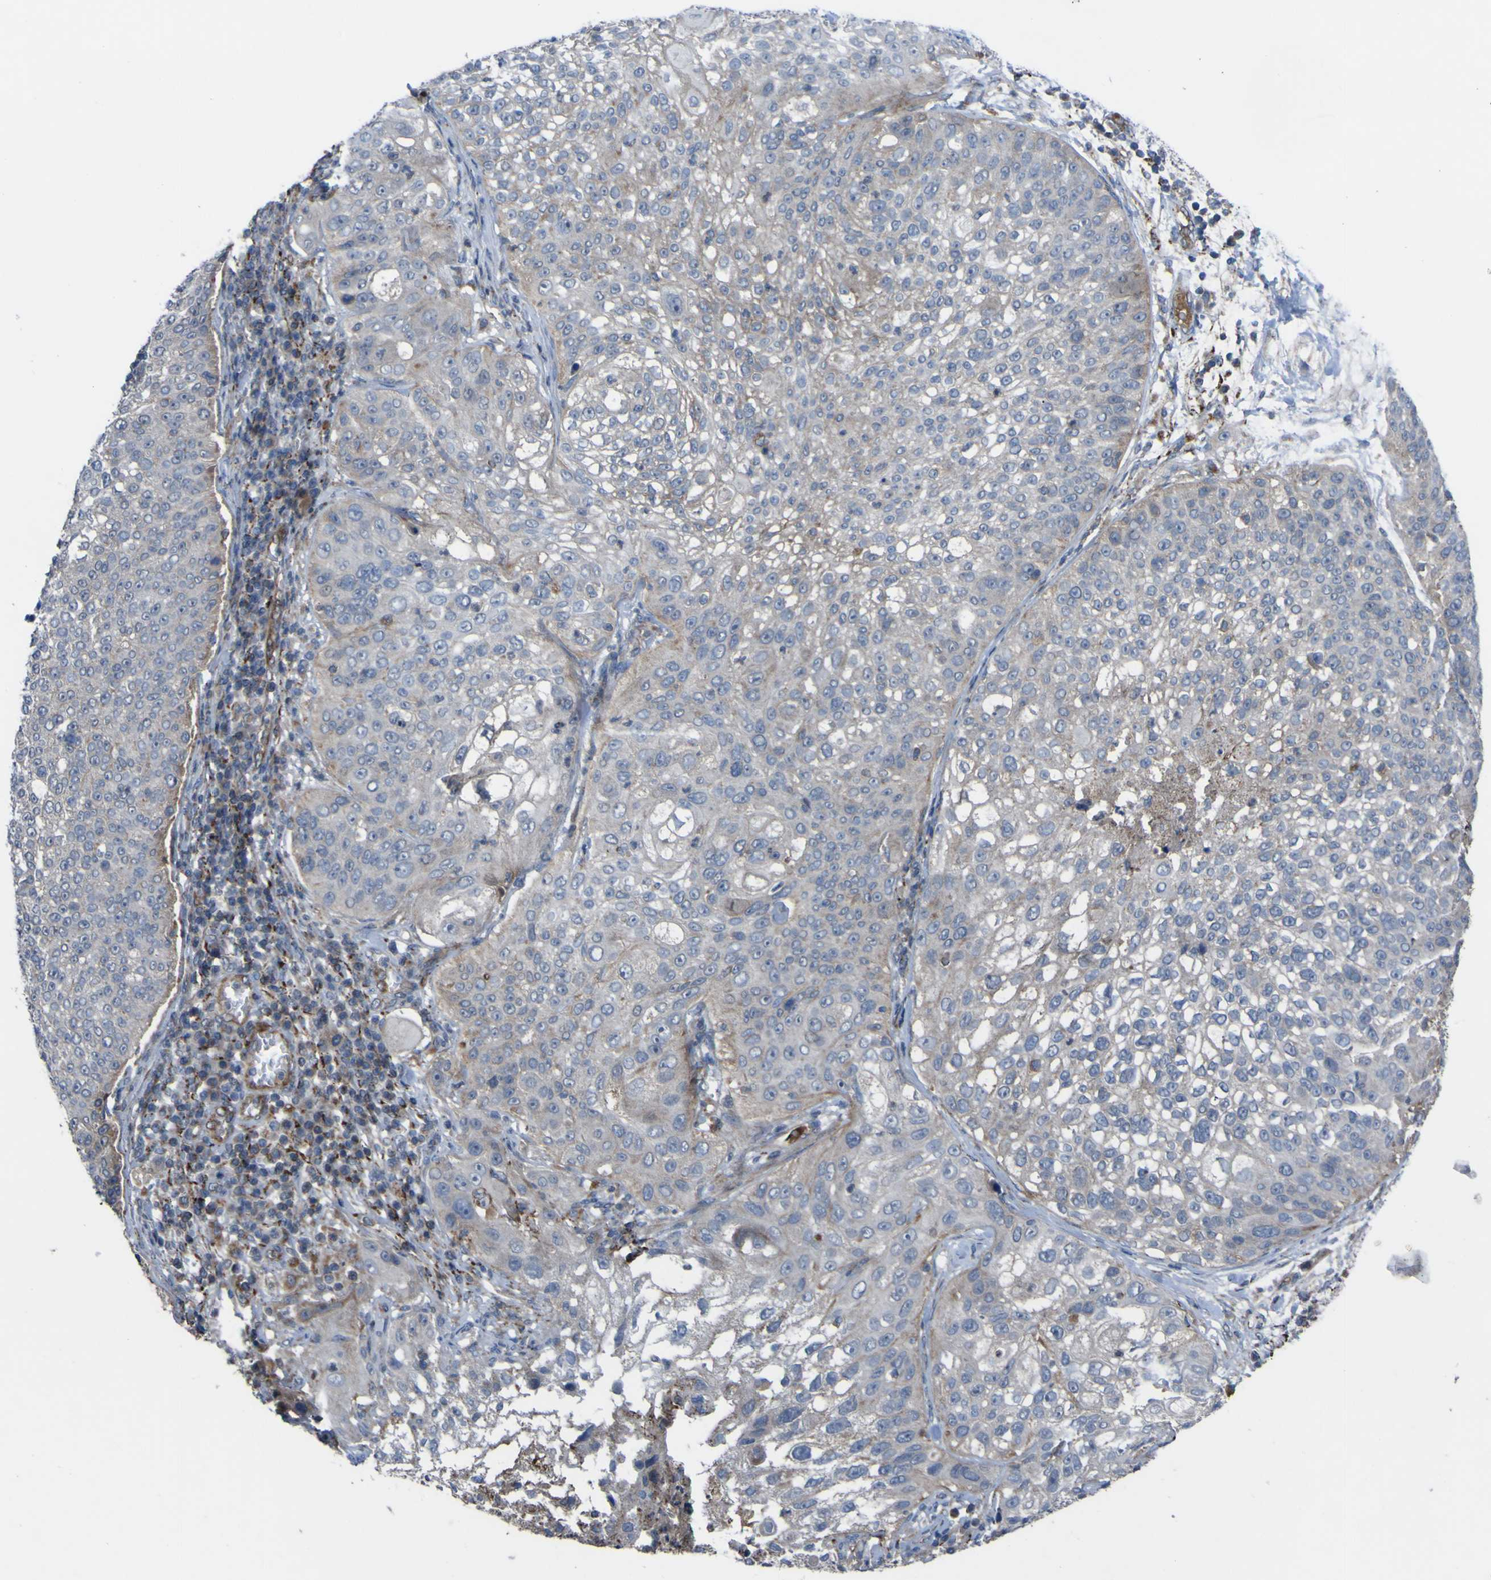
{"staining": {"intensity": "weak", "quantity": "<25%", "location": "cytoplasmic/membranous"}, "tissue": "lung cancer", "cell_type": "Tumor cells", "image_type": "cancer", "snomed": [{"axis": "morphology", "description": "Inflammation, NOS"}, {"axis": "morphology", "description": "Squamous cell carcinoma, NOS"}, {"axis": "topography", "description": "Lymph node"}, {"axis": "topography", "description": "Soft tissue"}, {"axis": "topography", "description": "Lung"}], "caption": "A photomicrograph of lung cancer stained for a protein demonstrates no brown staining in tumor cells. Nuclei are stained in blue.", "gene": "GPLD1", "patient": {"sex": "male", "age": 66}}